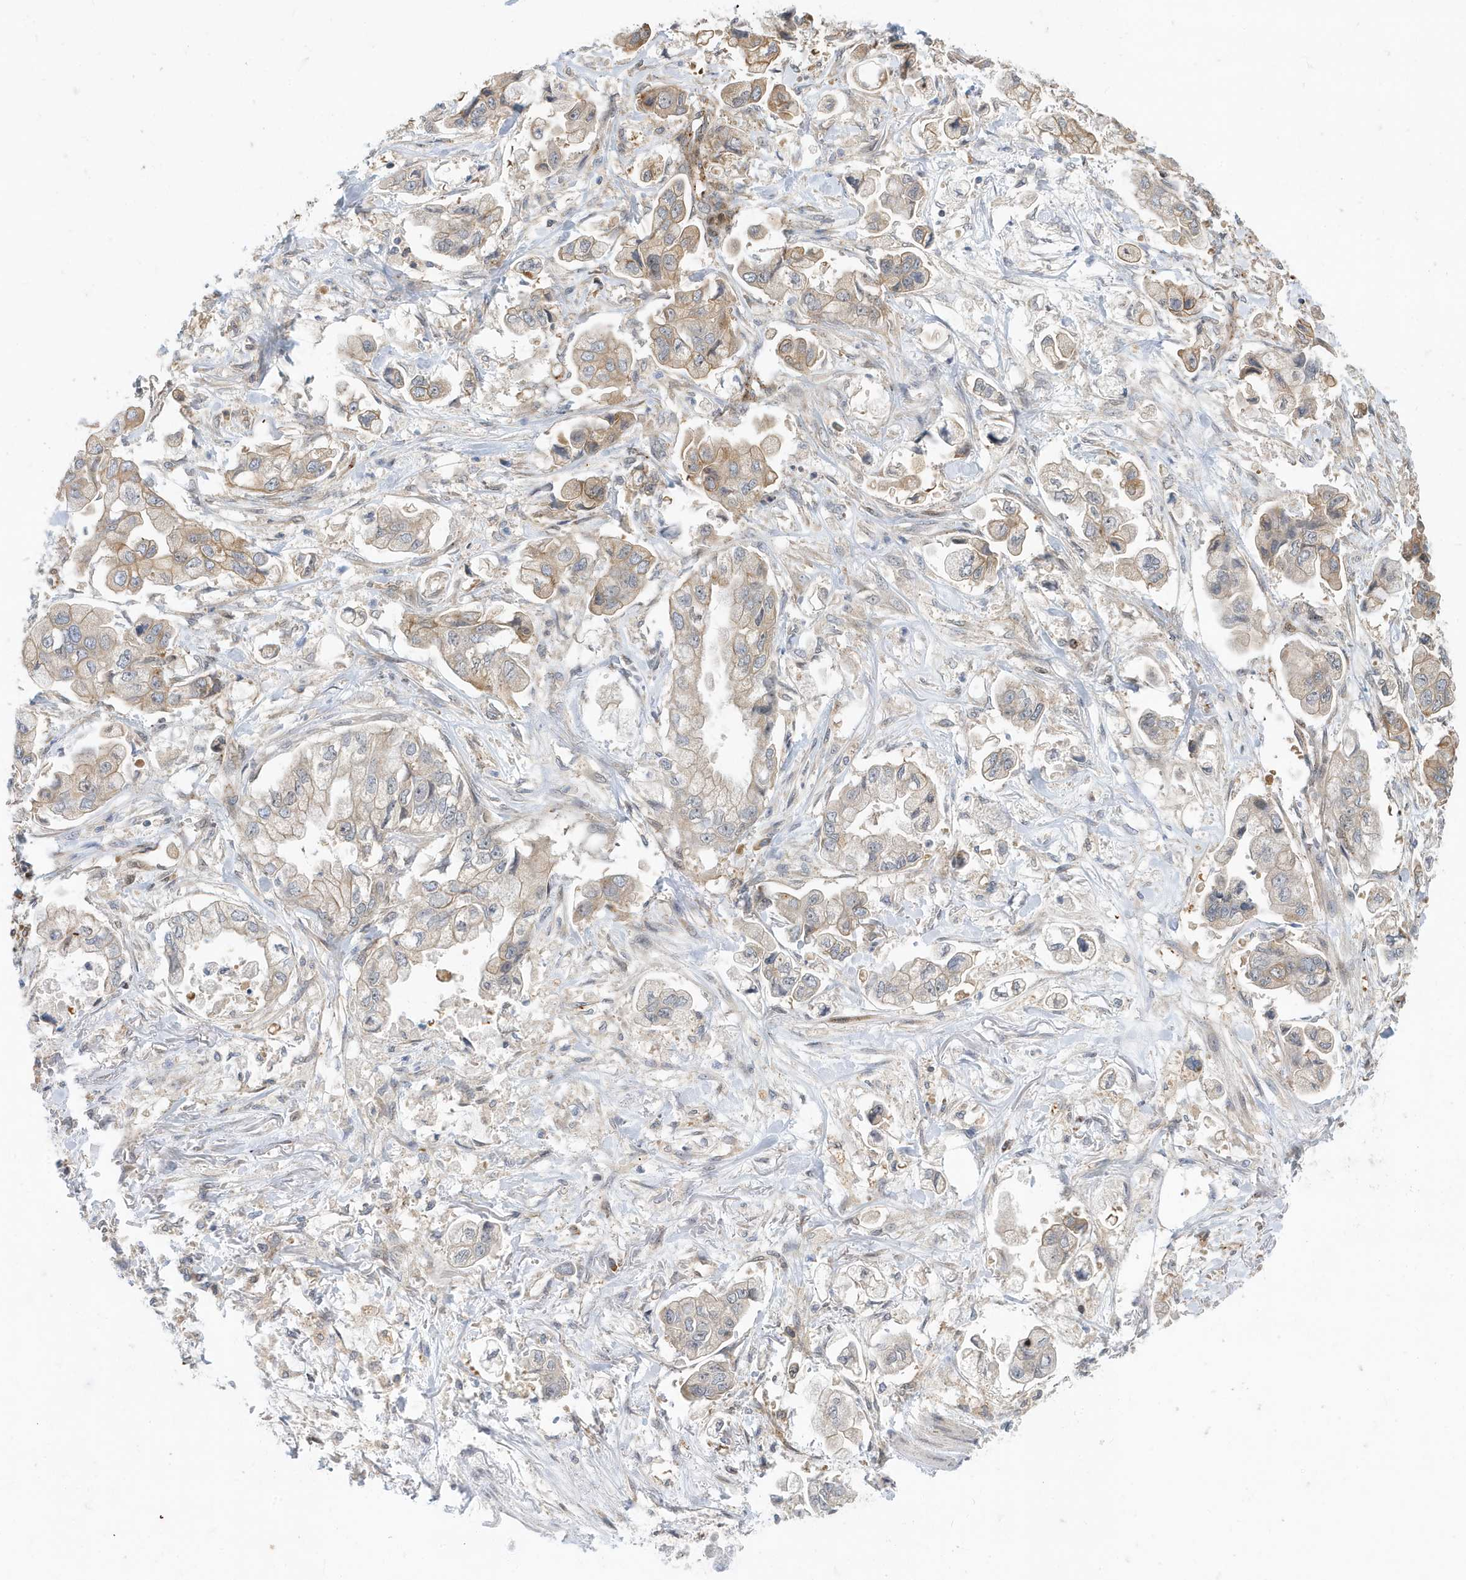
{"staining": {"intensity": "weak", "quantity": "25%-75%", "location": "cytoplasmic/membranous"}, "tissue": "stomach cancer", "cell_type": "Tumor cells", "image_type": "cancer", "snomed": [{"axis": "morphology", "description": "Adenocarcinoma, NOS"}, {"axis": "topography", "description": "Stomach"}], "caption": "Immunohistochemistry micrograph of neoplastic tissue: stomach cancer (adenocarcinoma) stained using immunohistochemistry shows low levels of weak protein expression localized specifically in the cytoplasmic/membranous of tumor cells, appearing as a cytoplasmic/membranous brown color.", "gene": "ZNF507", "patient": {"sex": "male", "age": 62}}